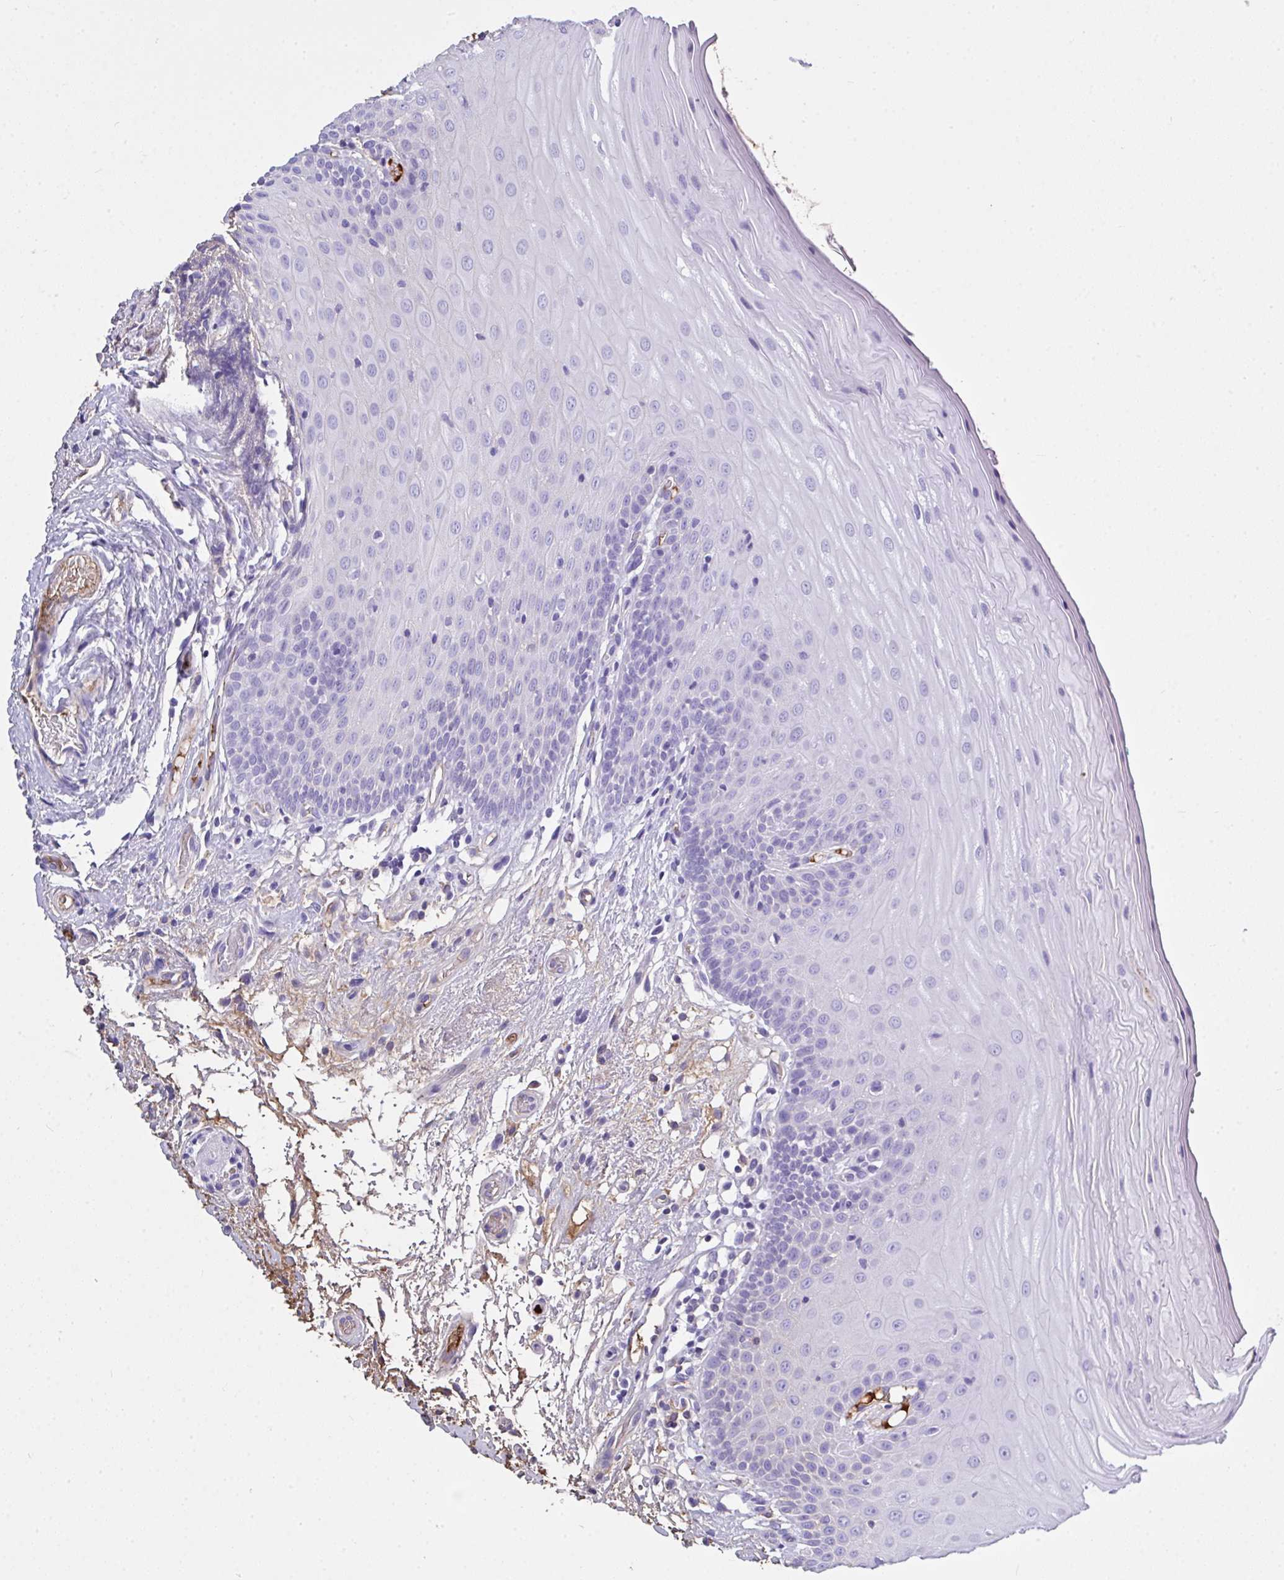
{"staining": {"intensity": "negative", "quantity": "none", "location": "none"}, "tissue": "oral mucosa", "cell_type": "Squamous epithelial cells", "image_type": "normal", "snomed": [{"axis": "morphology", "description": "Normal tissue, NOS"}, {"axis": "topography", "description": "Oral tissue"}, {"axis": "topography", "description": "Tounge, NOS"}, {"axis": "topography", "description": "Head-Neck"}], "caption": "There is no significant positivity in squamous epithelial cells of oral mucosa. Brightfield microscopy of IHC stained with DAB (brown) and hematoxylin (blue), captured at high magnification.", "gene": "ZNF813", "patient": {"sex": "female", "age": 84}}